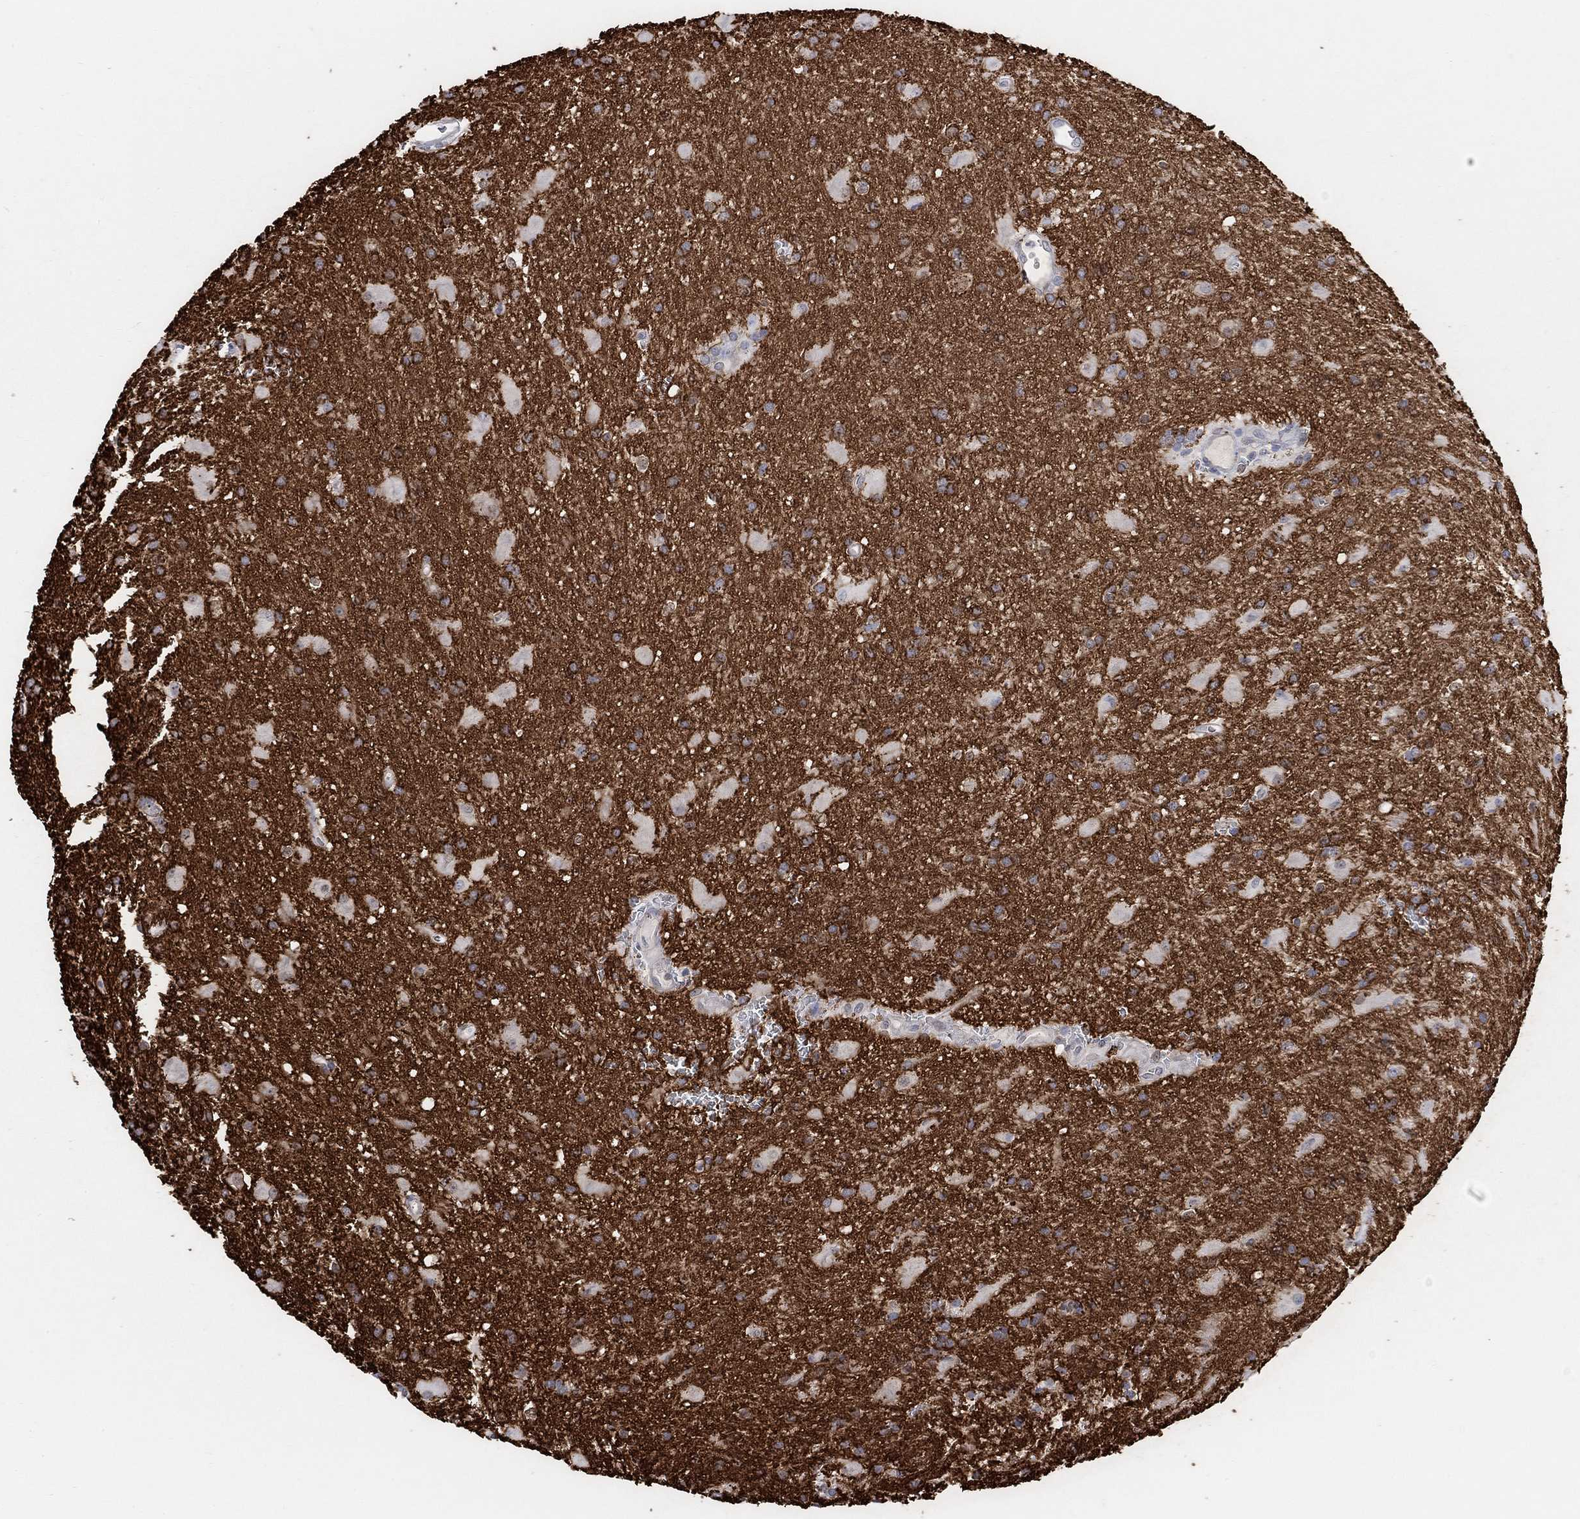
{"staining": {"intensity": "negative", "quantity": "none", "location": "none"}, "tissue": "glioma", "cell_type": "Tumor cells", "image_type": "cancer", "snomed": [{"axis": "morphology", "description": "Glioma, malignant, Low grade"}, {"axis": "topography", "description": "Brain"}], "caption": "Immunohistochemistry photomicrograph of neoplastic tissue: low-grade glioma (malignant) stained with DAB demonstrates no significant protein expression in tumor cells.", "gene": "RIMS1", "patient": {"sex": "male", "age": 58}}